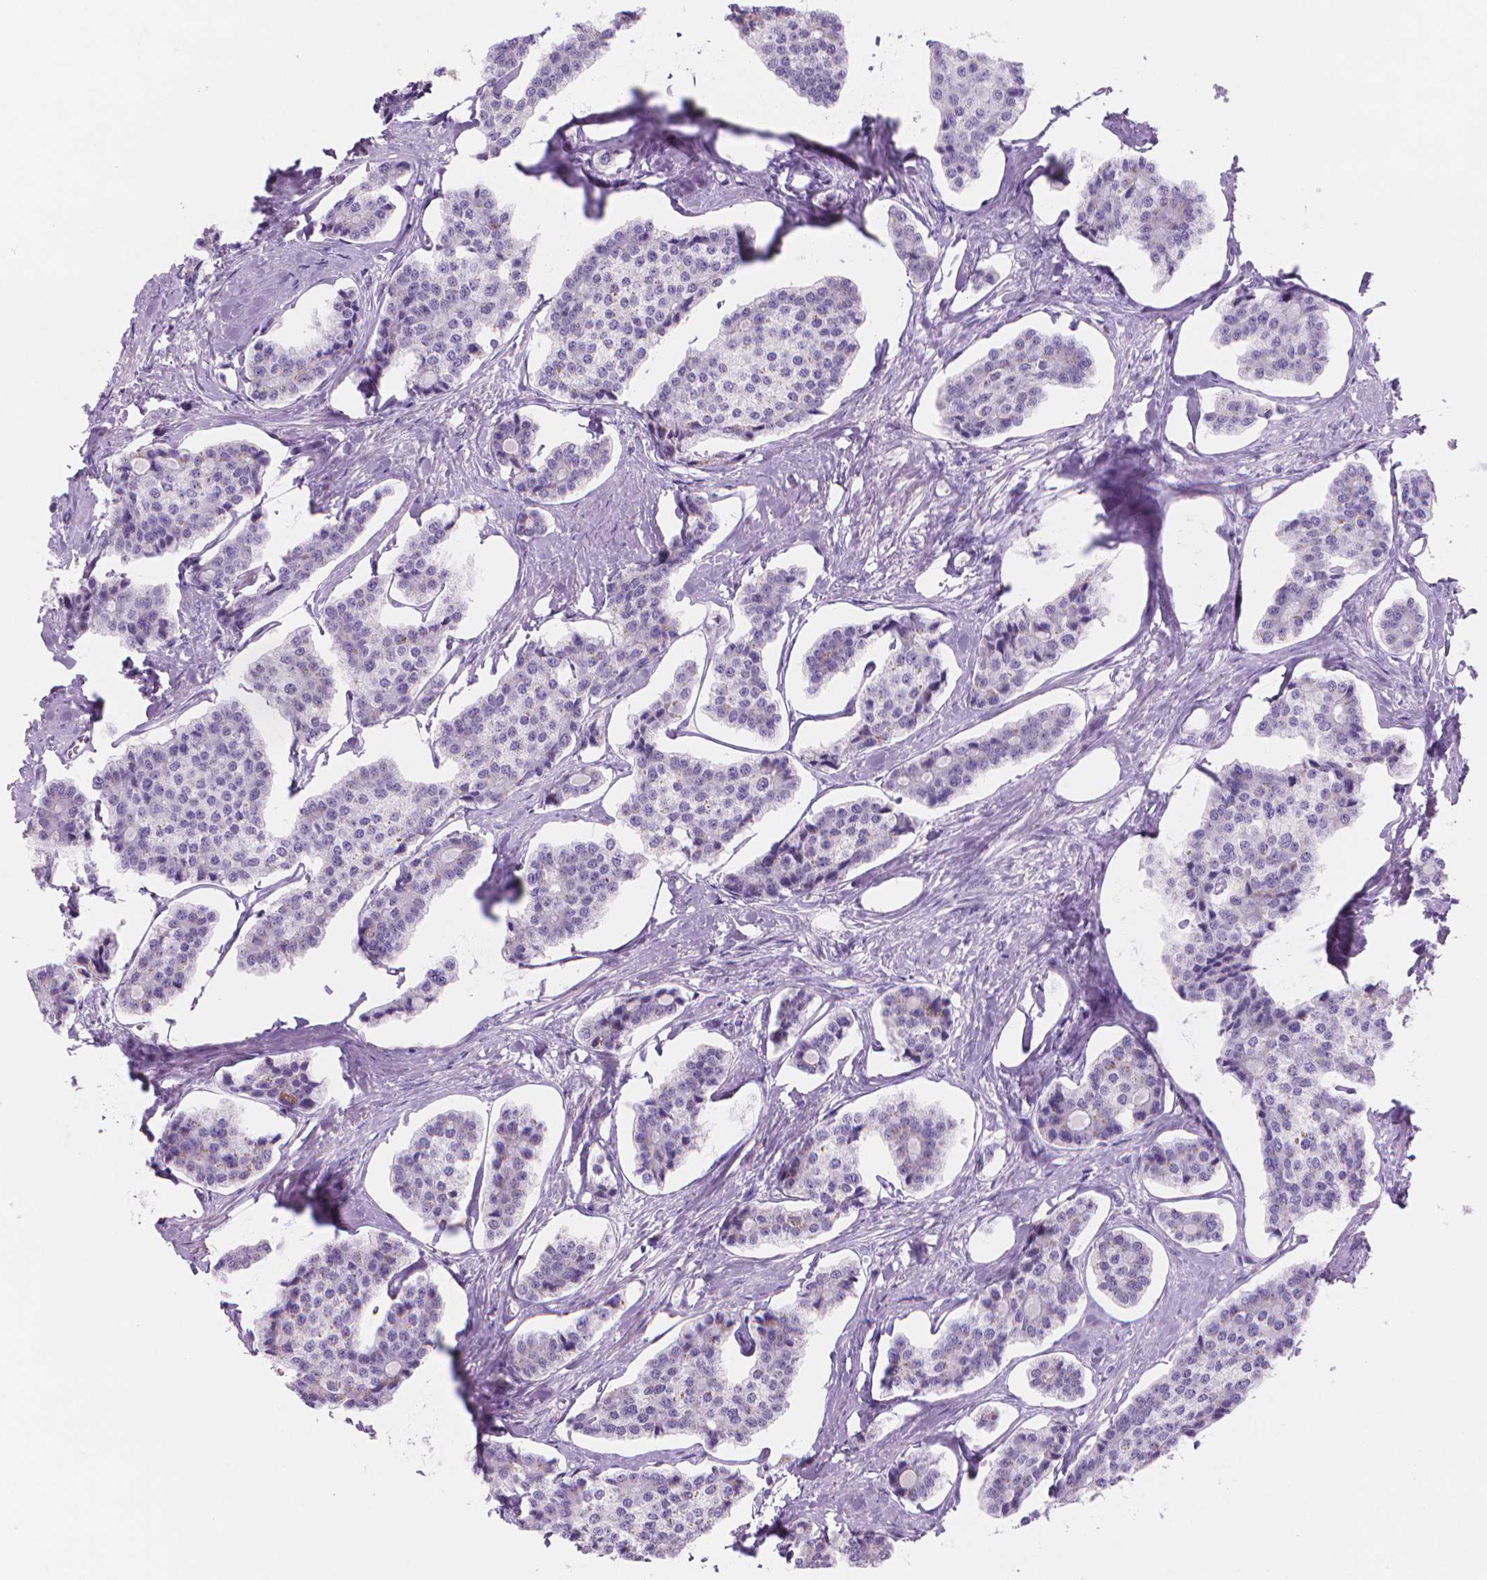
{"staining": {"intensity": "negative", "quantity": "none", "location": "none"}, "tissue": "carcinoid", "cell_type": "Tumor cells", "image_type": "cancer", "snomed": [{"axis": "morphology", "description": "Carcinoid, malignant, NOS"}, {"axis": "topography", "description": "Small intestine"}], "caption": "Tumor cells are negative for brown protein staining in malignant carcinoid.", "gene": "ENSG00000187186", "patient": {"sex": "female", "age": 65}}